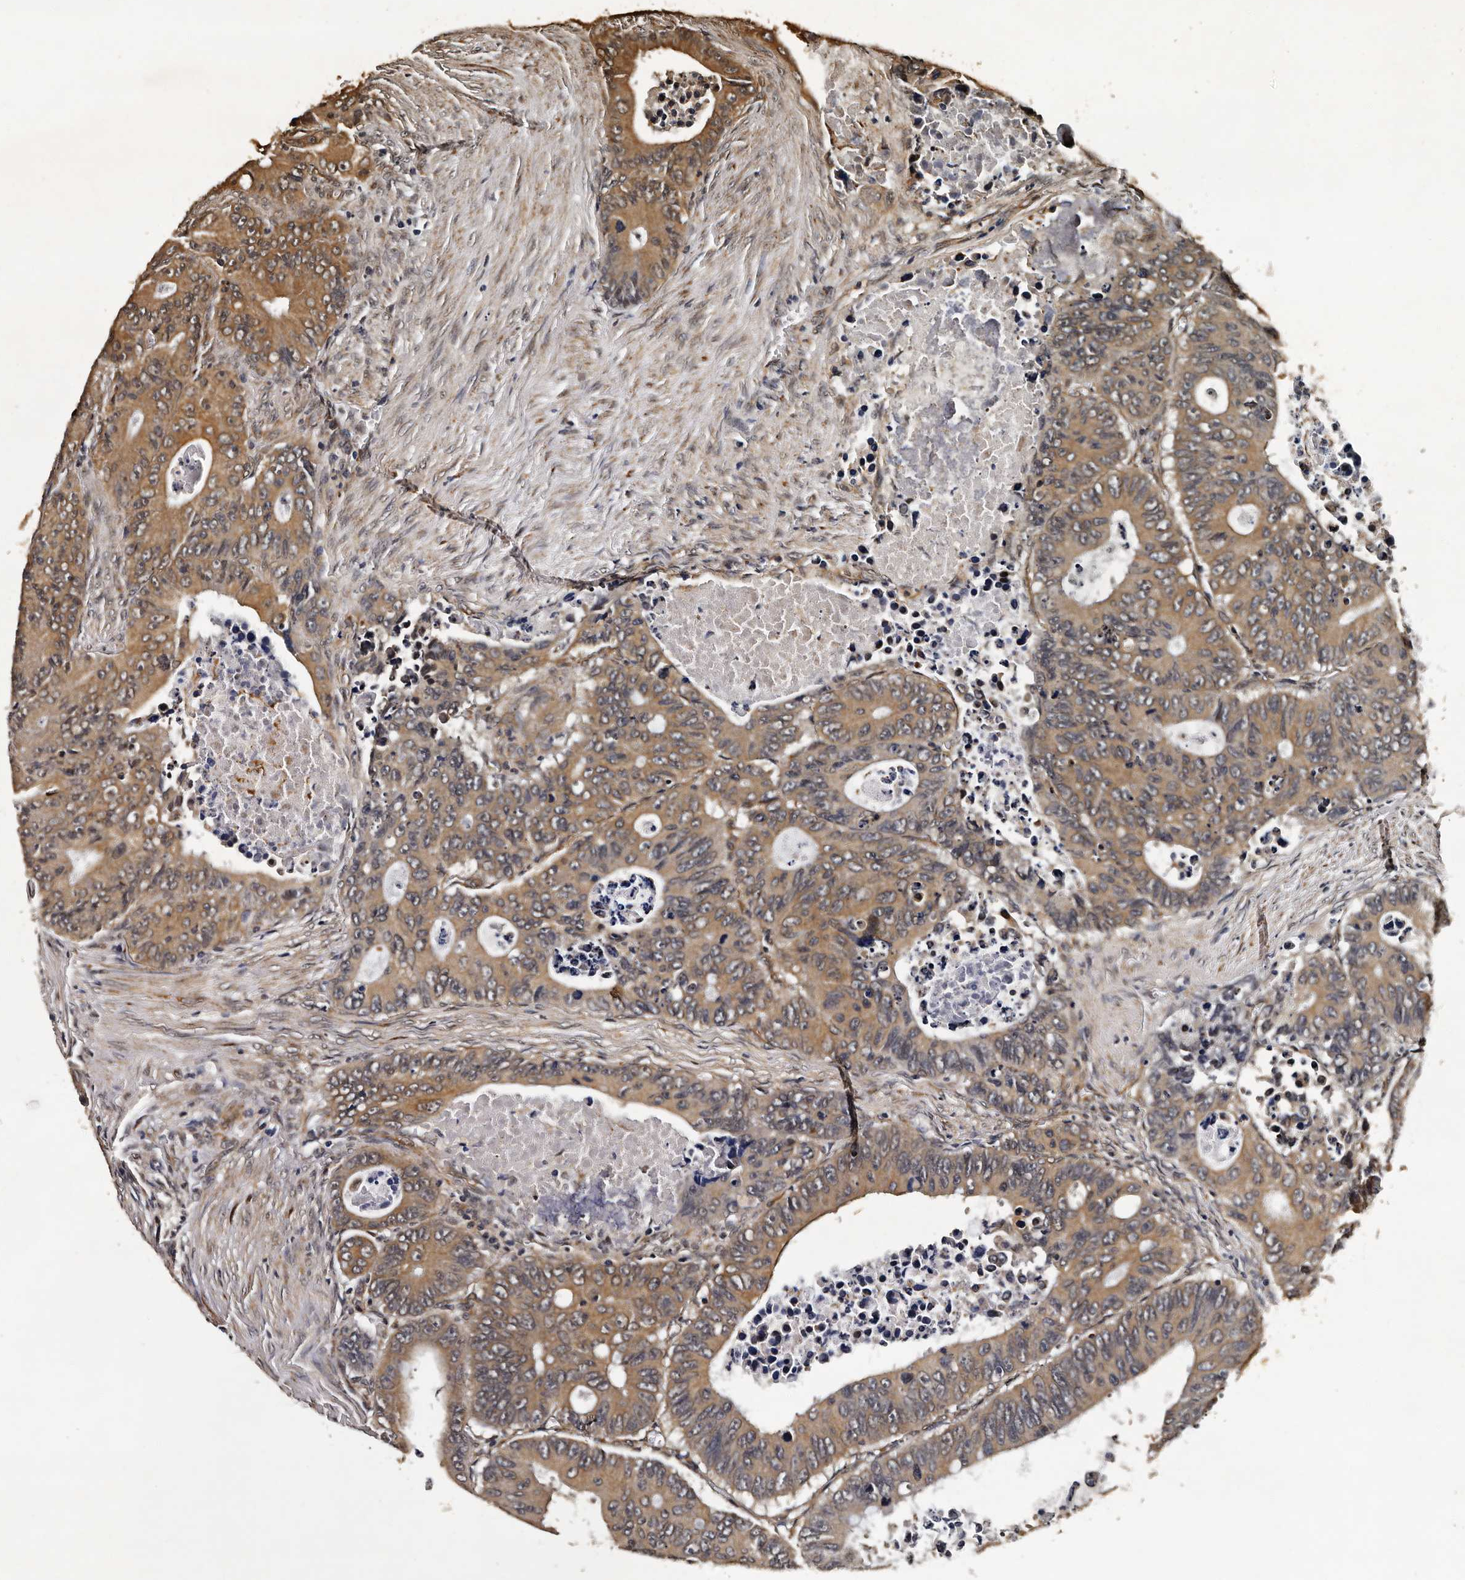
{"staining": {"intensity": "moderate", "quantity": ">75%", "location": "cytoplasmic/membranous"}, "tissue": "colorectal cancer", "cell_type": "Tumor cells", "image_type": "cancer", "snomed": [{"axis": "morphology", "description": "Adenocarcinoma, NOS"}, {"axis": "topography", "description": "Colon"}], "caption": "IHC micrograph of colorectal cancer (adenocarcinoma) stained for a protein (brown), which exhibits medium levels of moderate cytoplasmic/membranous staining in approximately >75% of tumor cells.", "gene": "CPNE3", "patient": {"sex": "male", "age": 87}}